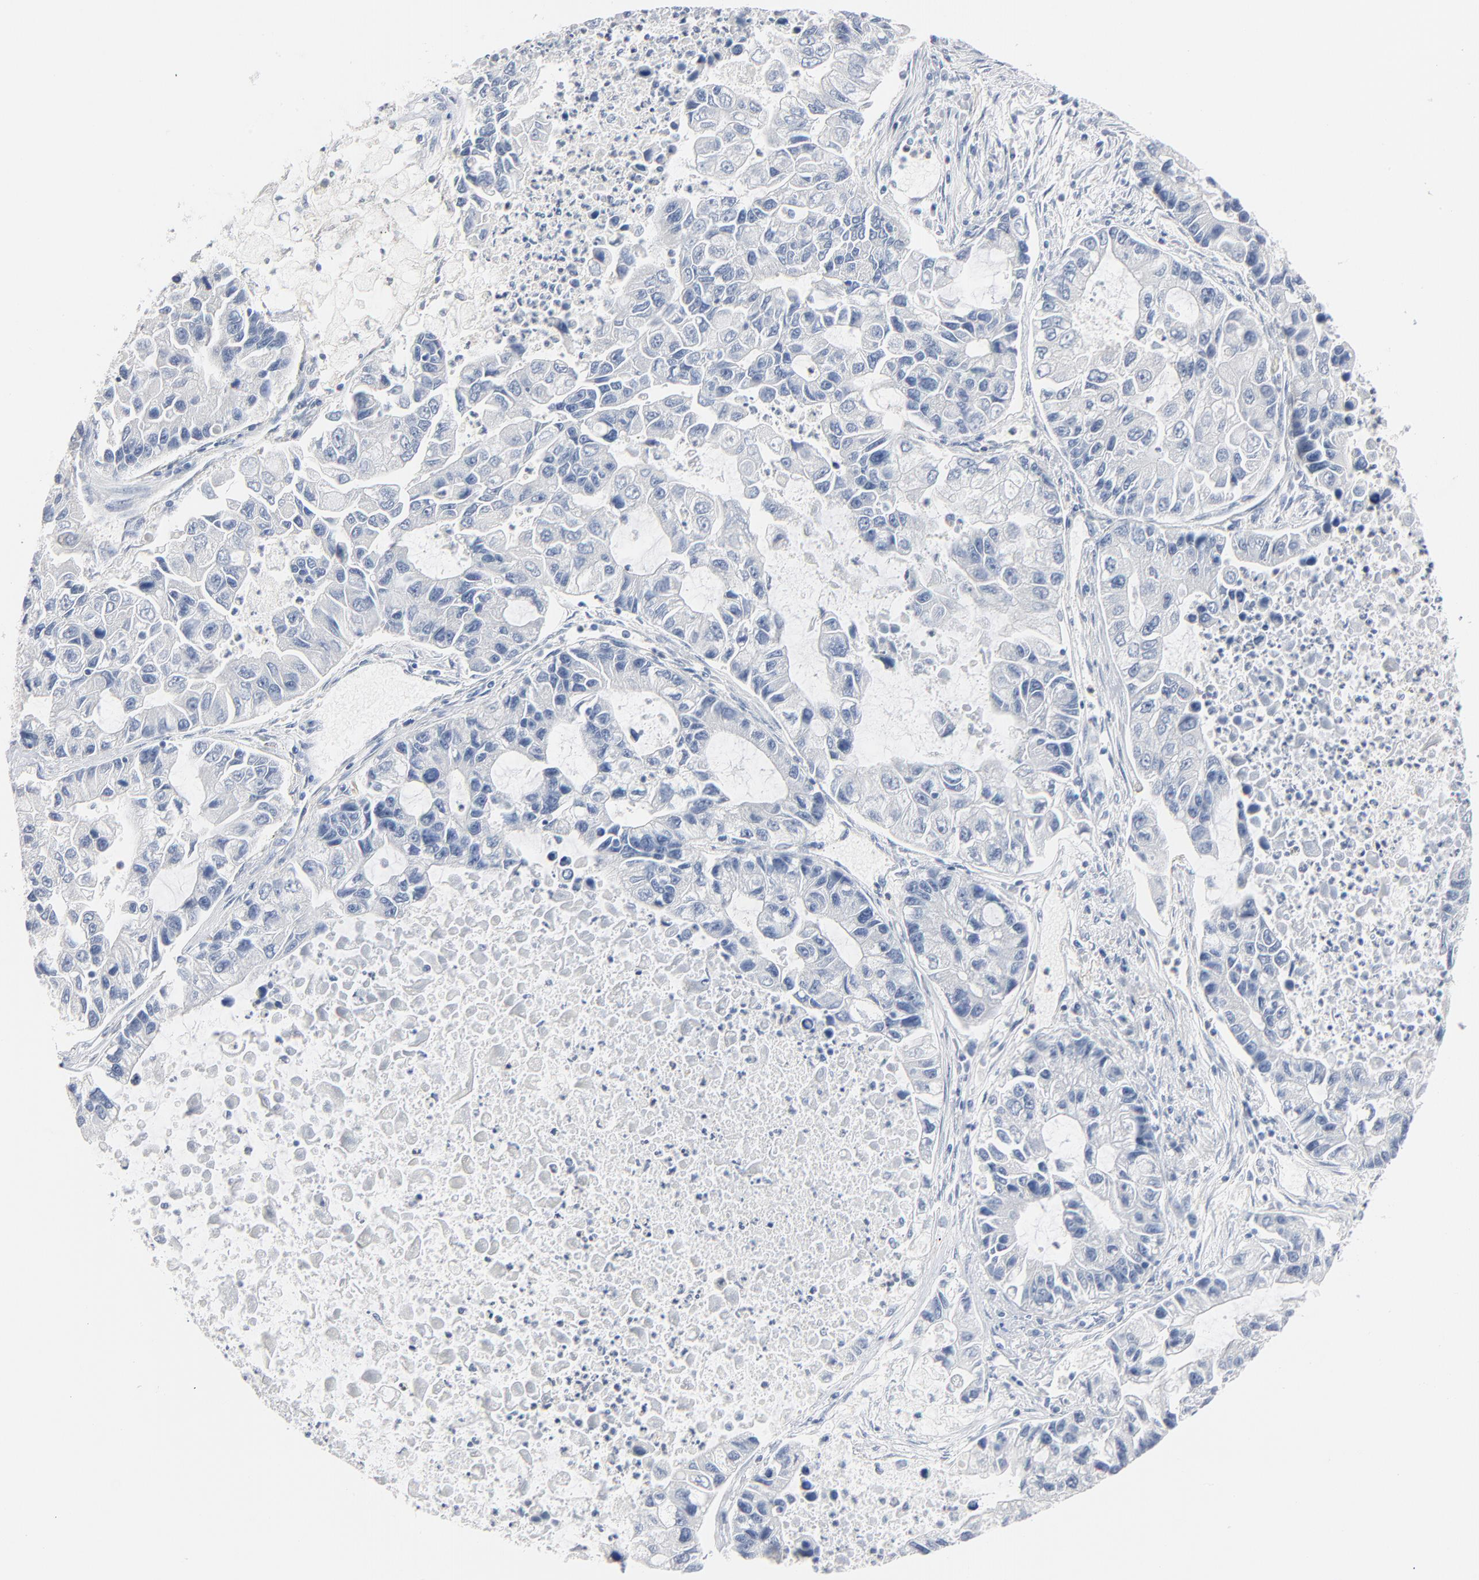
{"staining": {"intensity": "negative", "quantity": "none", "location": "none"}, "tissue": "lung cancer", "cell_type": "Tumor cells", "image_type": "cancer", "snomed": [{"axis": "morphology", "description": "Adenocarcinoma, NOS"}, {"axis": "topography", "description": "Lung"}], "caption": "Adenocarcinoma (lung) stained for a protein using immunohistochemistry (IHC) reveals no staining tumor cells.", "gene": "IFT43", "patient": {"sex": "female", "age": 51}}